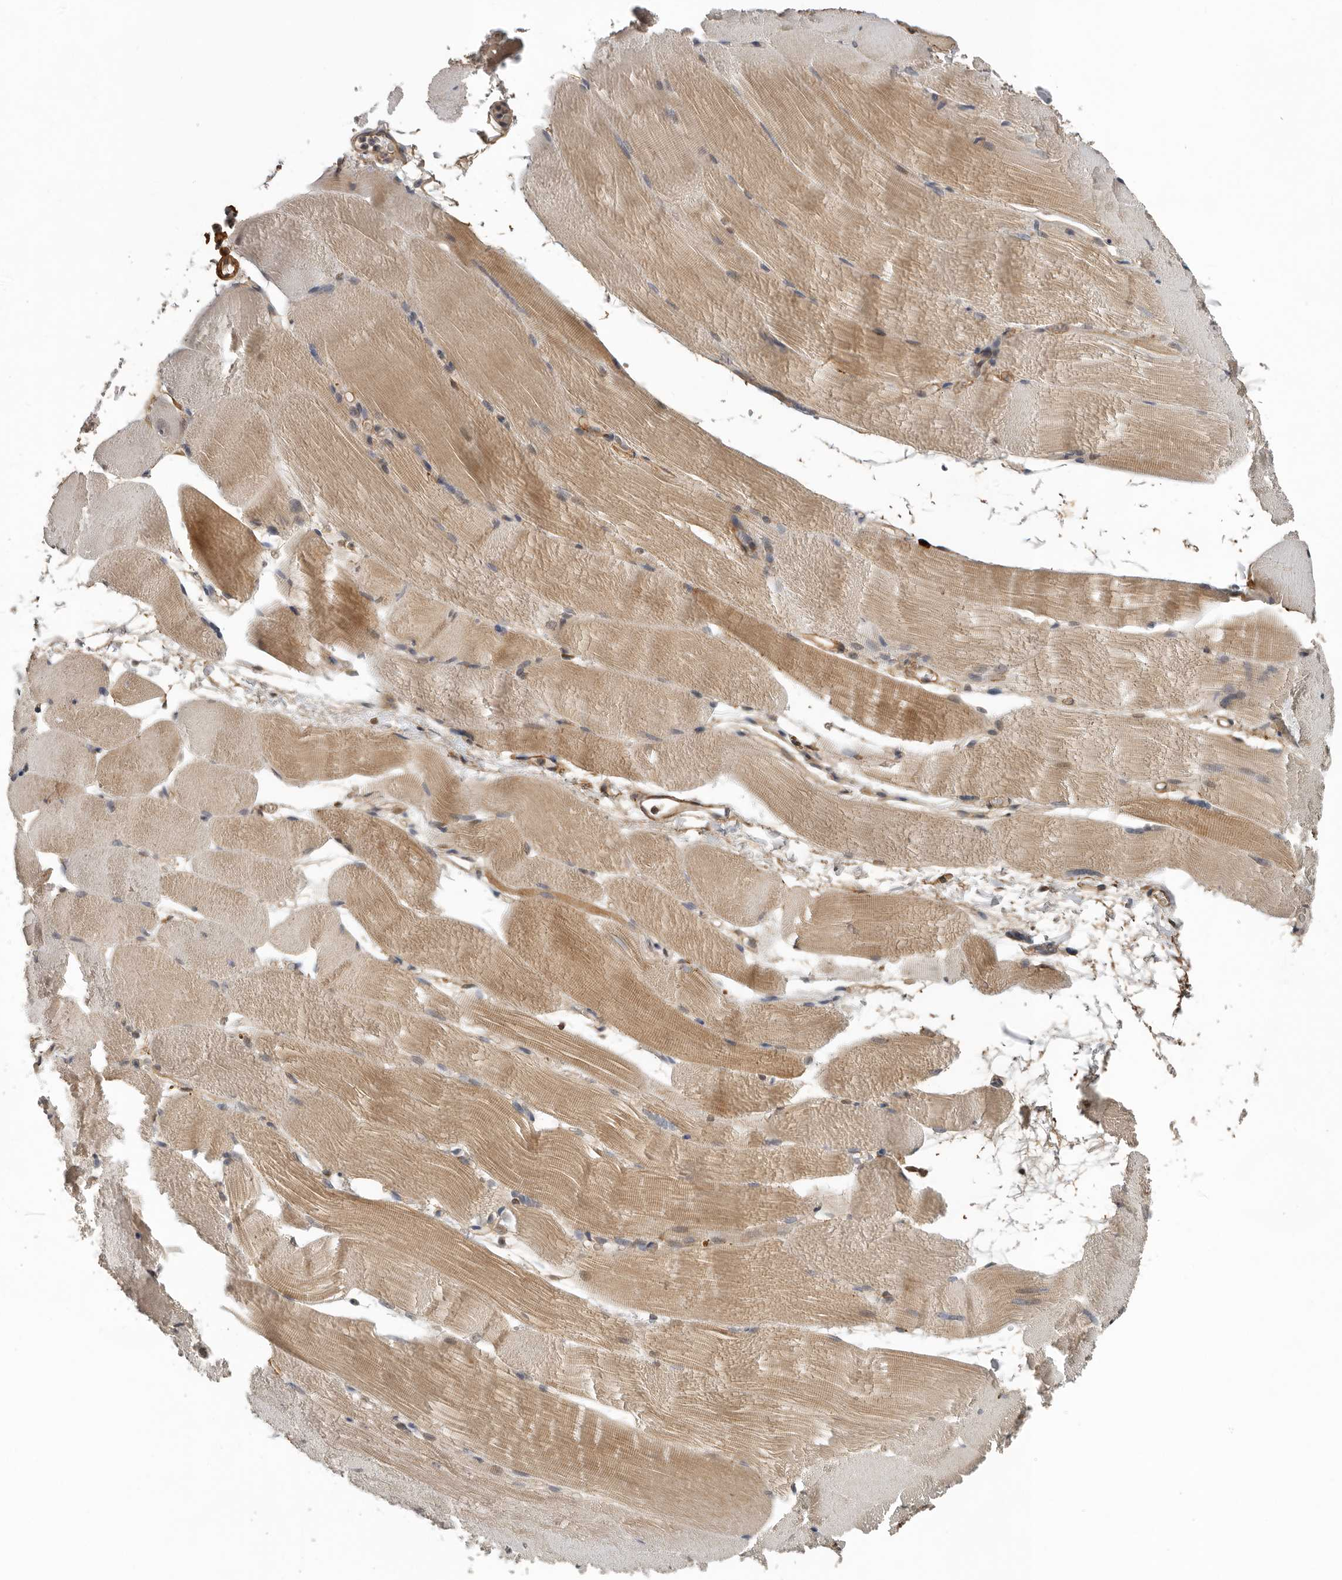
{"staining": {"intensity": "moderate", "quantity": ">75%", "location": "cytoplasmic/membranous"}, "tissue": "skeletal muscle", "cell_type": "Myocytes", "image_type": "normal", "snomed": [{"axis": "morphology", "description": "Normal tissue, NOS"}, {"axis": "topography", "description": "Skeletal muscle"}, {"axis": "topography", "description": "Parathyroid gland"}], "caption": "The photomicrograph exhibits staining of unremarkable skeletal muscle, revealing moderate cytoplasmic/membranous protein staining (brown color) within myocytes. The staining is performed using DAB (3,3'-diaminobenzidine) brown chromogen to label protein expression. The nuclei are counter-stained blue using hematoxylin.", "gene": "RNF157", "patient": {"sex": "female", "age": 37}}